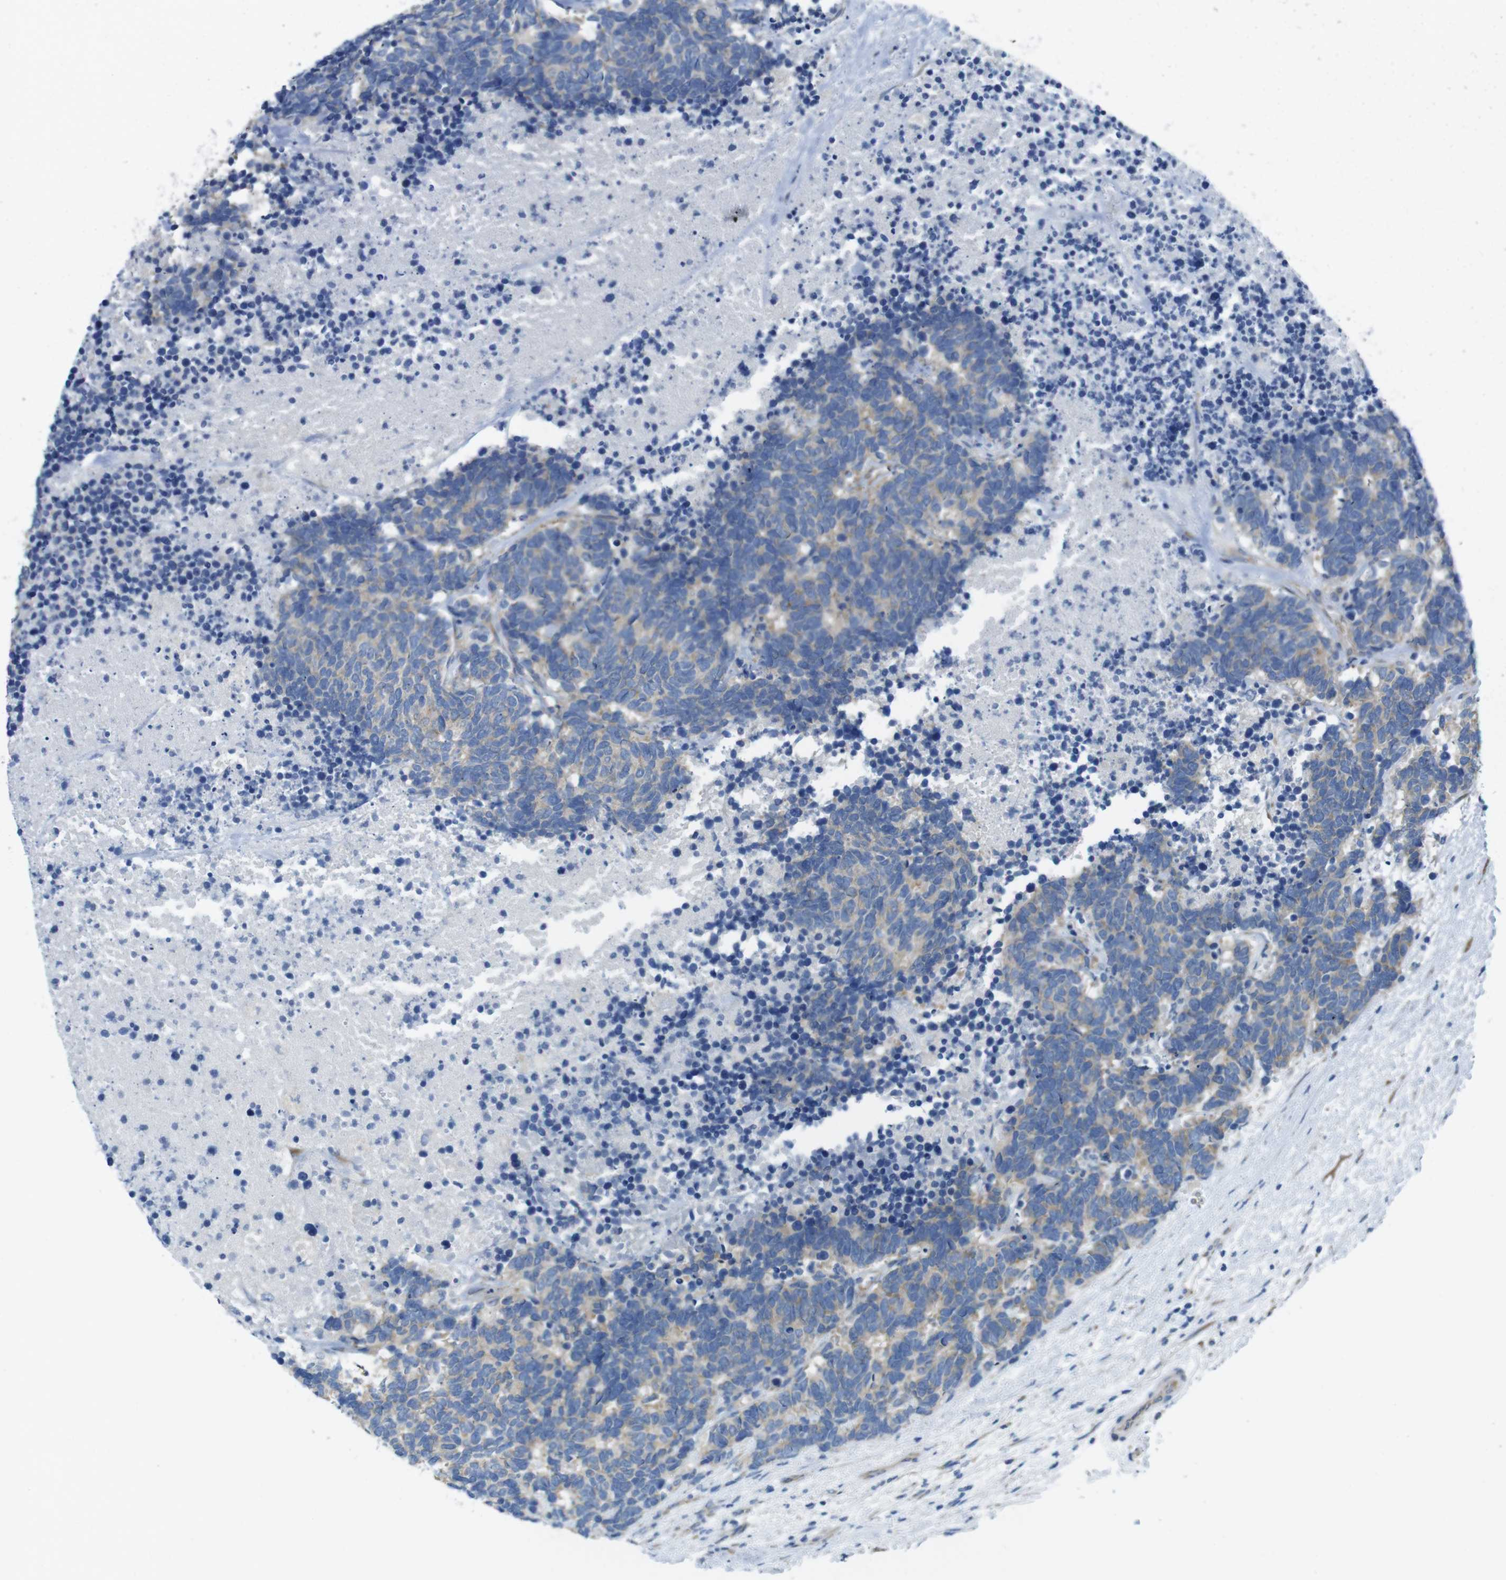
{"staining": {"intensity": "weak", "quantity": ">75%", "location": "cytoplasmic/membranous"}, "tissue": "carcinoid", "cell_type": "Tumor cells", "image_type": "cancer", "snomed": [{"axis": "morphology", "description": "Carcinoma, NOS"}, {"axis": "morphology", "description": "Carcinoid, malignant, NOS"}, {"axis": "topography", "description": "Urinary bladder"}], "caption": "Immunohistochemical staining of carcinoma displays low levels of weak cytoplasmic/membranous protein positivity in approximately >75% of tumor cells.", "gene": "TMEM234", "patient": {"sex": "male", "age": 57}}